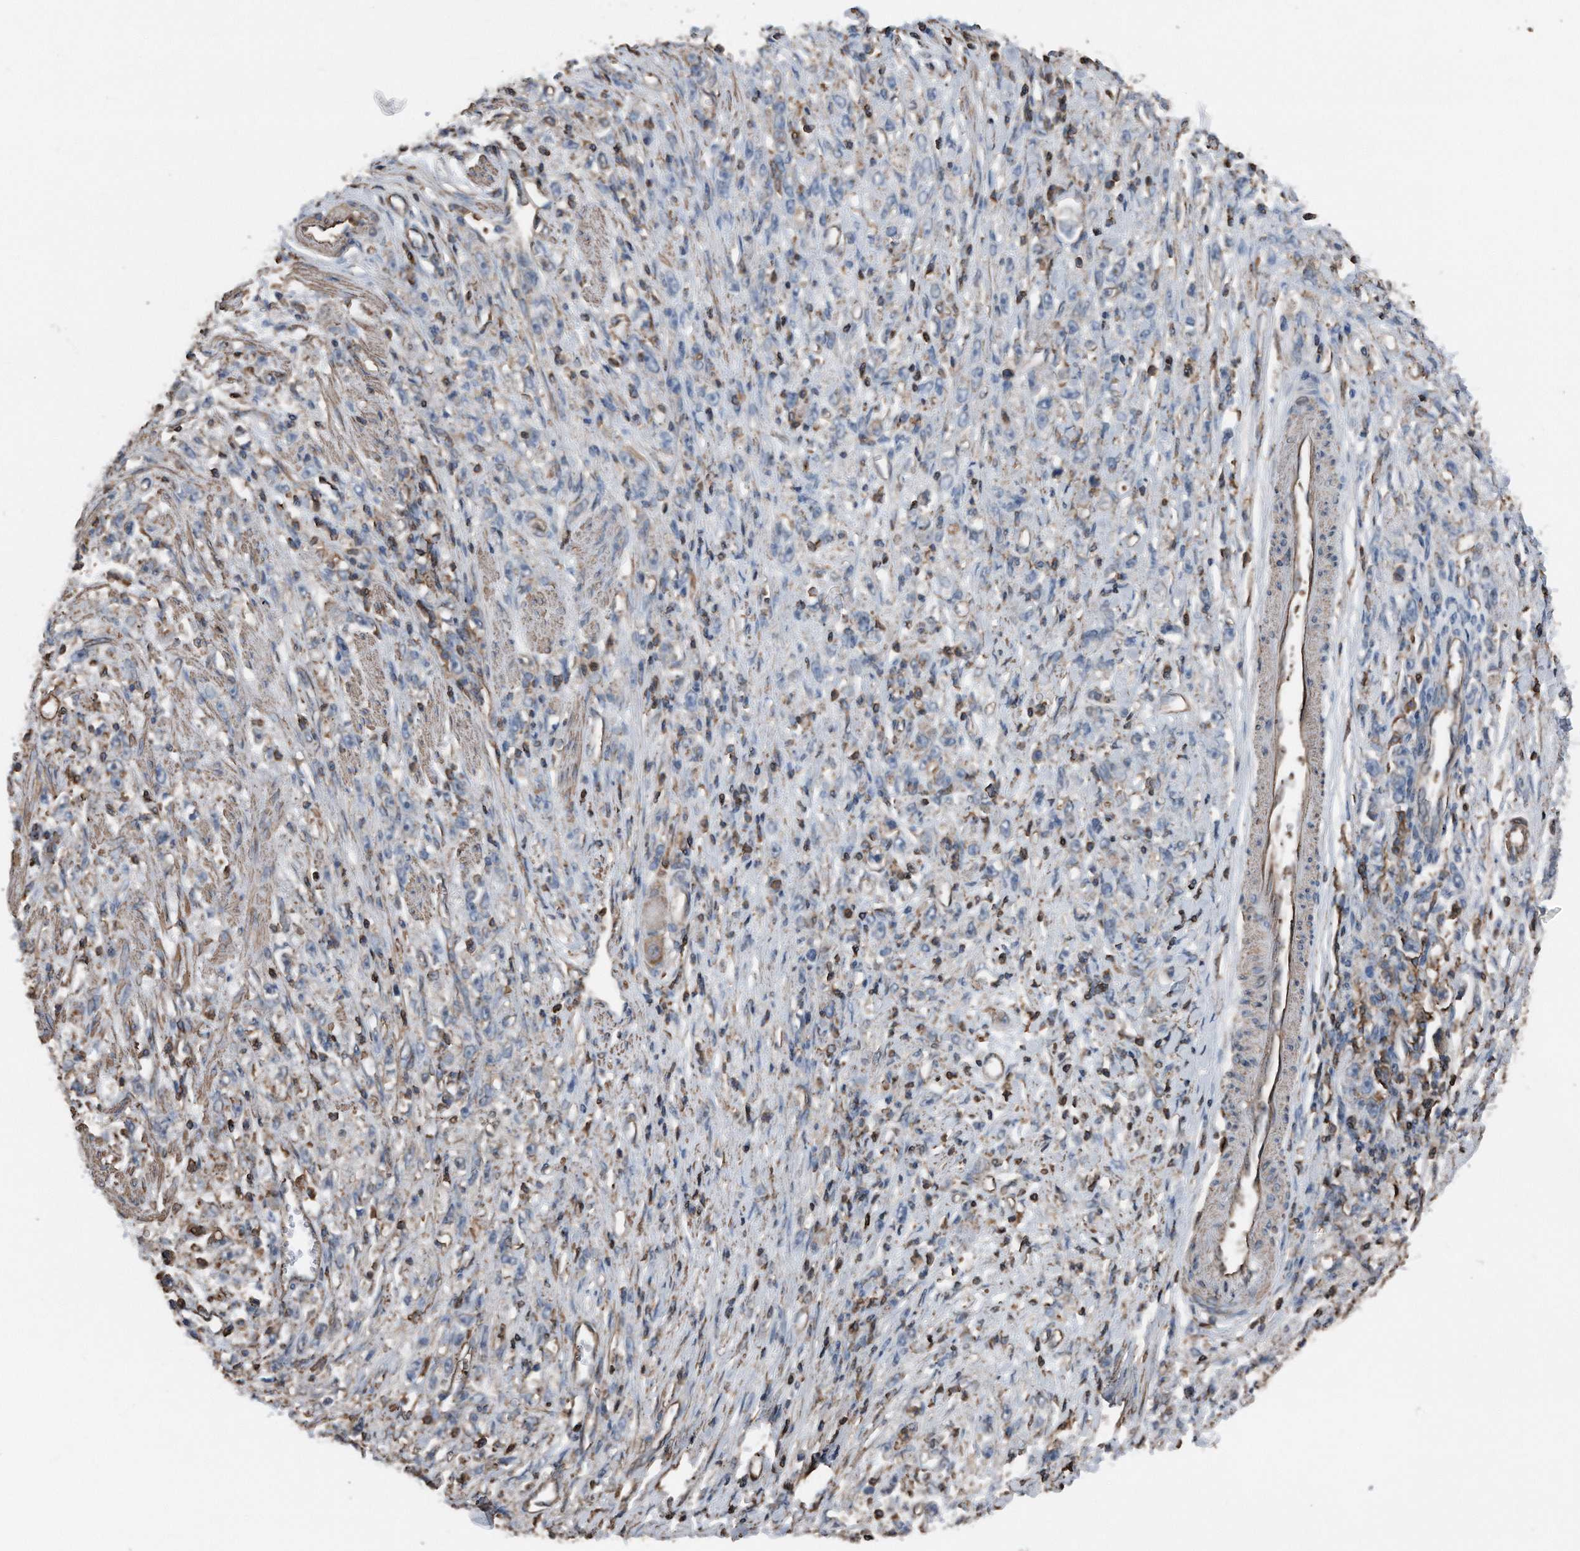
{"staining": {"intensity": "negative", "quantity": "none", "location": "none"}, "tissue": "stomach cancer", "cell_type": "Tumor cells", "image_type": "cancer", "snomed": [{"axis": "morphology", "description": "Adenocarcinoma, NOS"}, {"axis": "topography", "description": "Stomach"}], "caption": "This is an immunohistochemistry micrograph of human stomach cancer (adenocarcinoma). There is no positivity in tumor cells.", "gene": "RSPO3", "patient": {"sex": "female", "age": 59}}